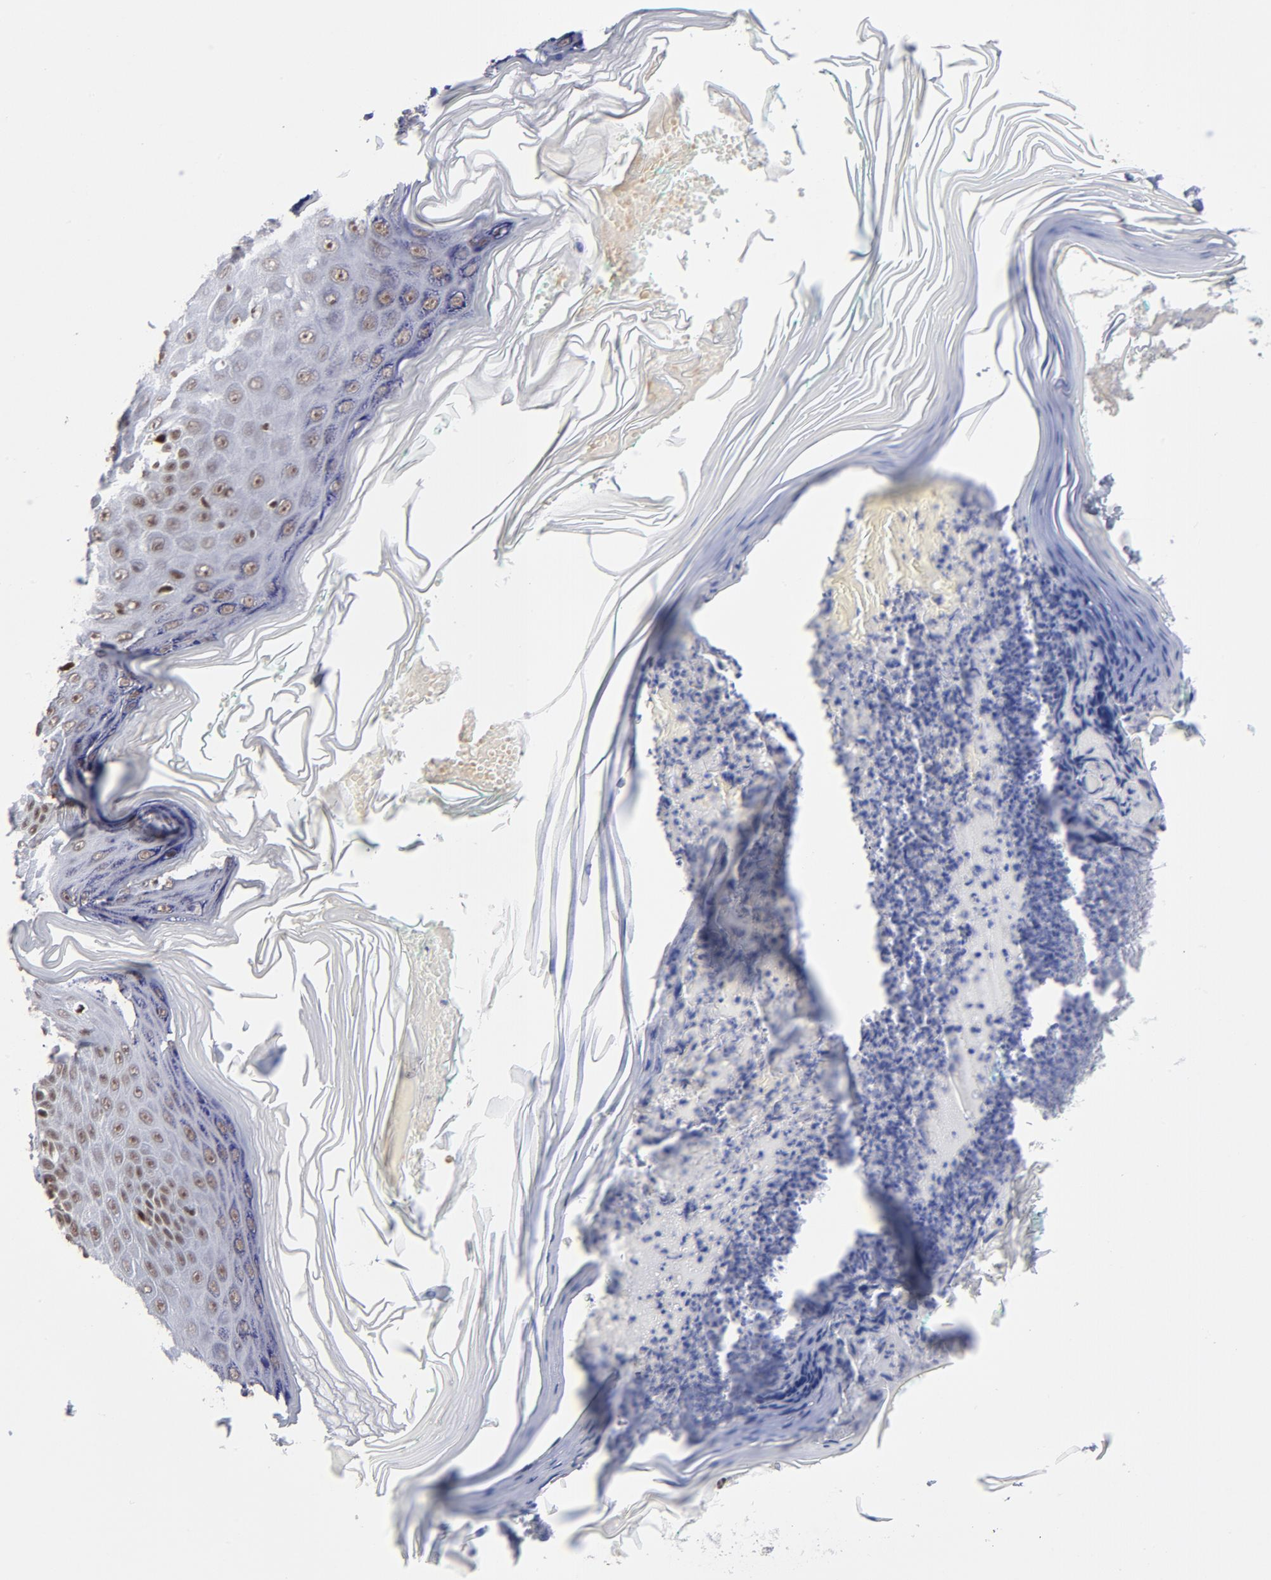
{"staining": {"intensity": "weak", "quantity": ">75%", "location": "nuclear"}, "tissue": "skin cancer", "cell_type": "Tumor cells", "image_type": "cancer", "snomed": [{"axis": "morphology", "description": "Normal tissue, NOS"}, {"axis": "morphology", "description": "Basal cell carcinoma"}, {"axis": "topography", "description": "Skin"}], "caption": "A high-resolution photomicrograph shows immunohistochemistry staining of skin basal cell carcinoma, which reveals weak nuclear expression in approximately >75% of tumor cells.", "gene": "CTCF", "patient": {"sex": "male", "age": 77}}